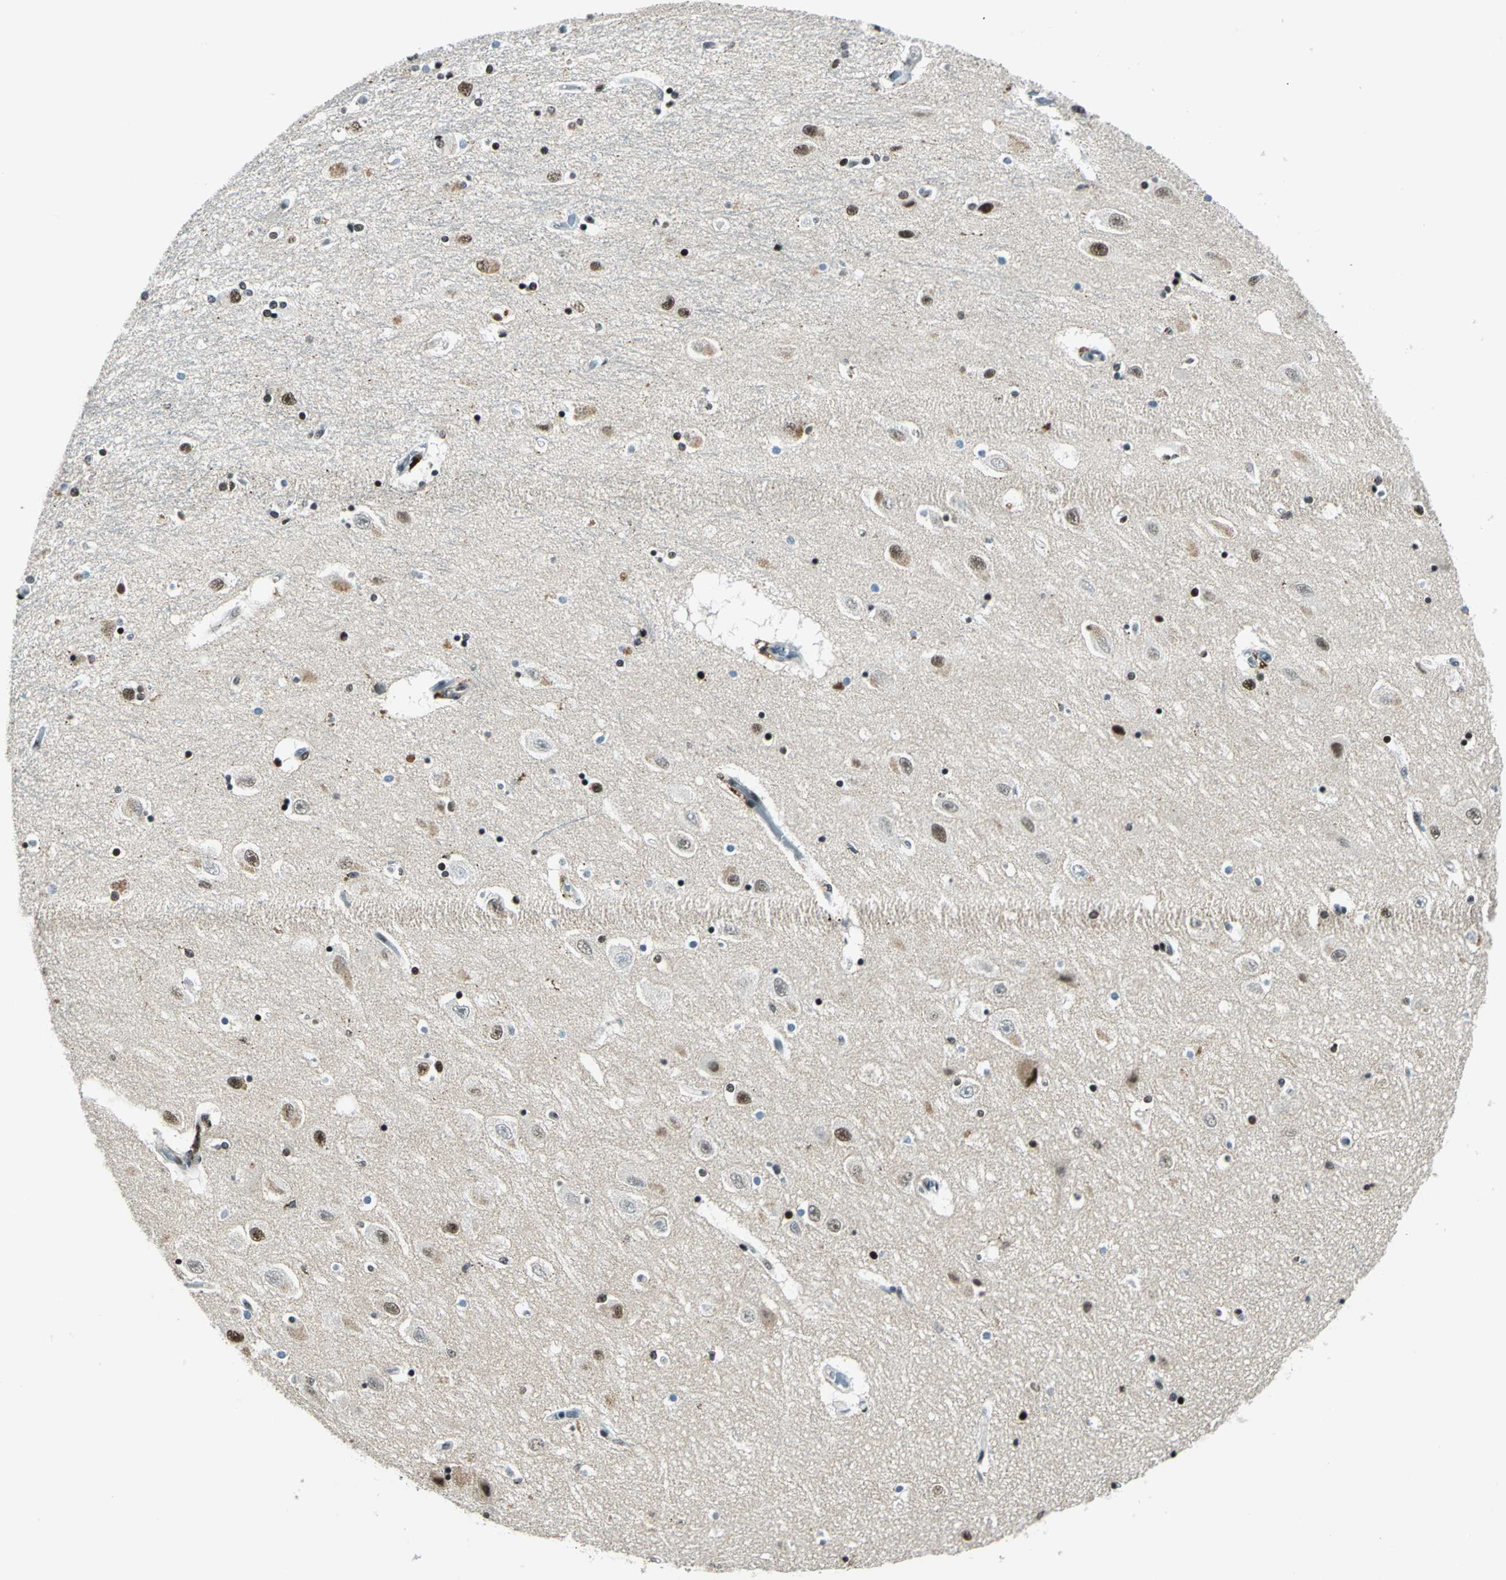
{"staining": {"intensity": "strong", "quantity": ">75%", "location": "nuclear"}, "tissue": "hippocampus", "cell_type": "Glial cells", "image_type": "normal", "snomed": [{"axis": "morphology", "description": "Normal tissue, NOS"}, {"axis": "topography", "description": "Hippocampus"}], "caption": "Immunohistochemical staining of unremarkable human hippocampus demonstrates high levels of strong nuclear positivity in about >75% of glial cells. The protein of interest is stained brown, and the nuclei are stained in blue (DAB IHC with brightfield microscopy, high magnification).", "gene": "KAT6B", "patient": {"sex": "female", "age": 54}}